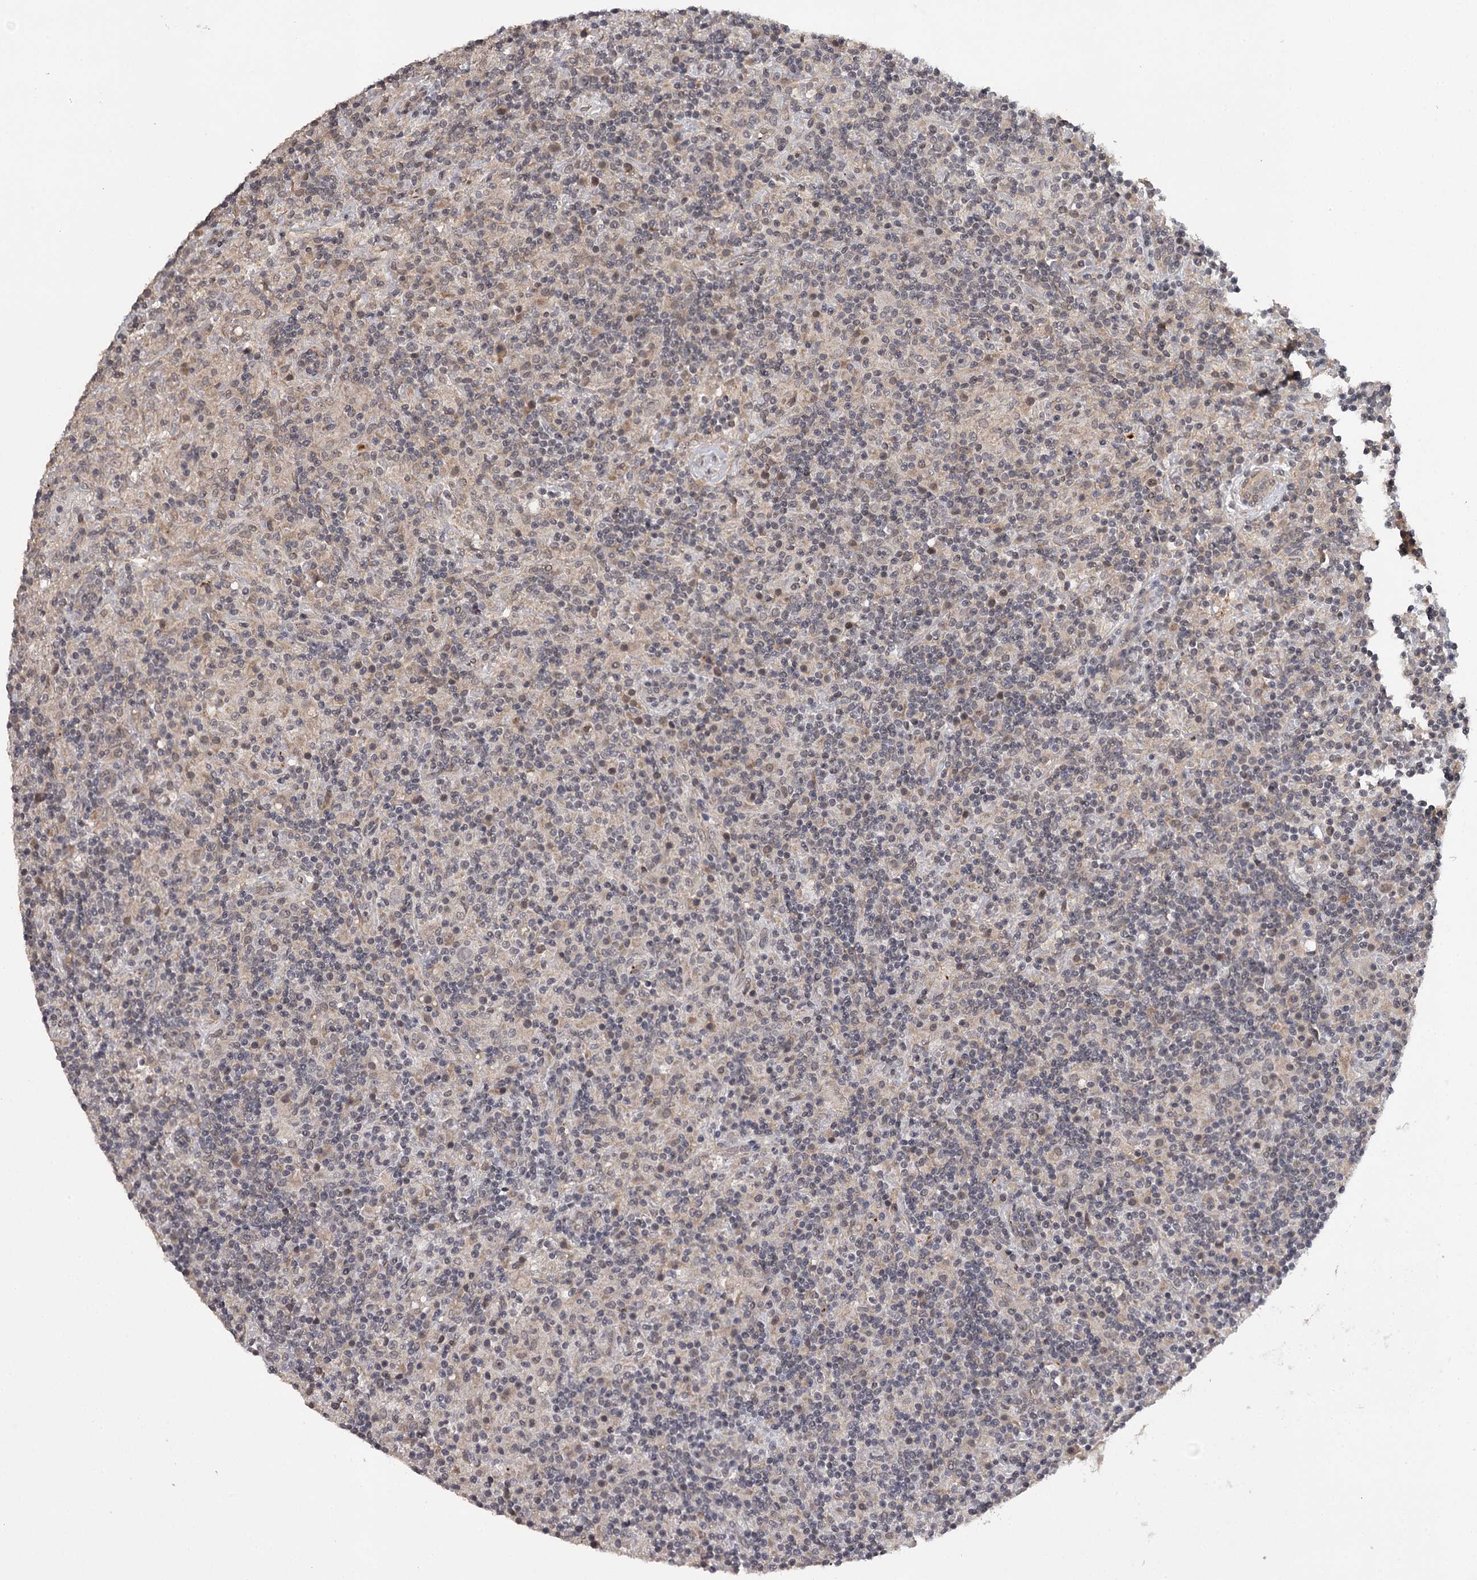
{"staining": {"intensity": "negative", "quantity": "none", "location": "none"}, "tissue": "lymphoma", "cell_type": "Tumor cells", "image_type": "cancer", "snomed": [{"axis": "morphology", "description": "Hodgkin's disease, NOS"}, {"axis": "topography", "description": "Lymph node"}], "caption": "Image shows no significant protein expression in tumor cells of lymphoma.", "gene": "CWF19L2", "patient": {"sex": "male", "age": 70}}